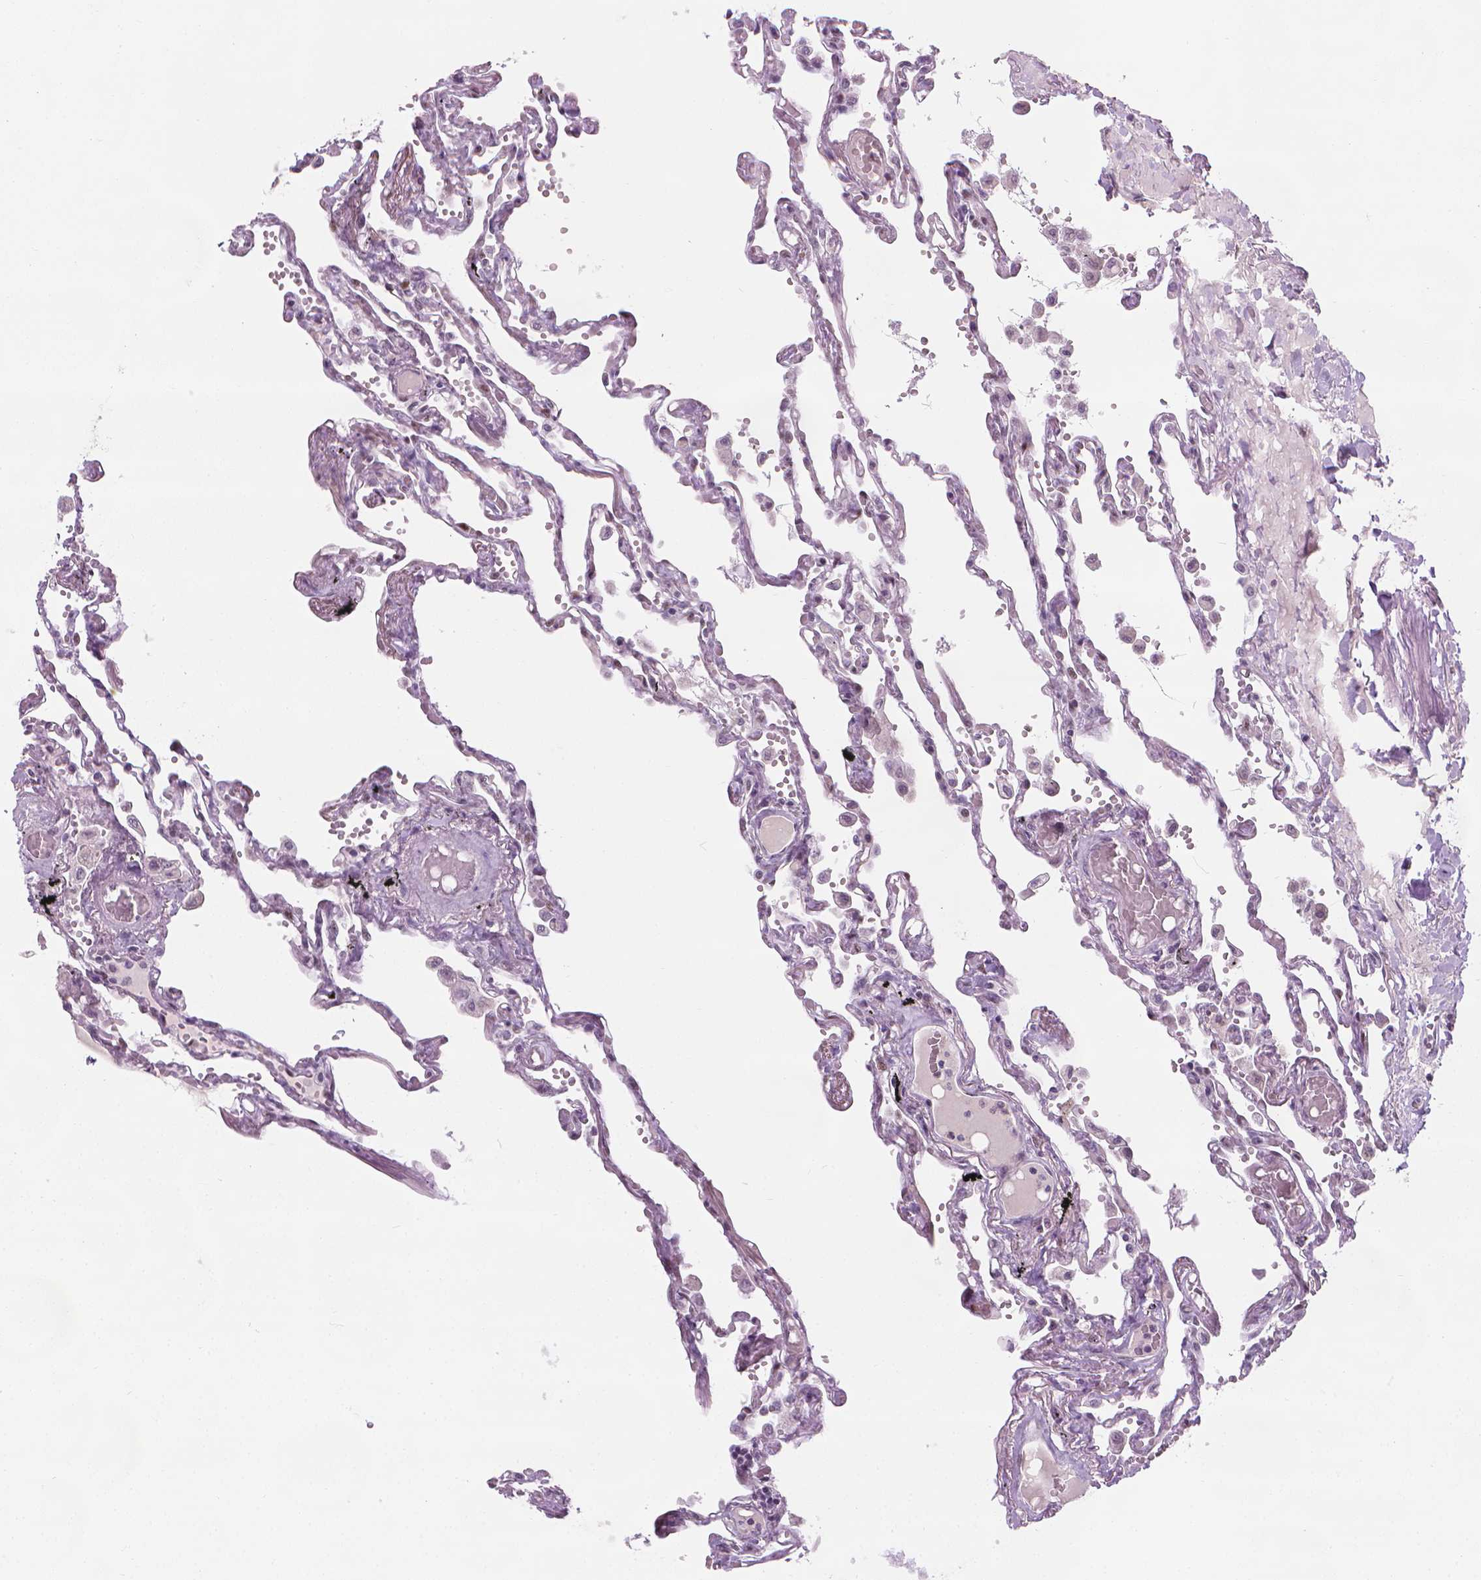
{"staining": {"intensity": "negative", "quantity": "none", "location": "none"}, "tissue": "lung", "cell_type": "Alveolar cells", "image_type": "normal", "snomed": [{"axis": "morphology", "description": "Normal tissue, NOS"}, {"axis": "morphology", "description": "Adenocarcinoma, NOS"}, {"axis": "topography", "description": "Cartilage tissue"}, {"axis": "topography", "description": "Lung"}], "caption": "DAB (3,3'-diaminobenzidine) immunohistochemical staining of unremarkable lung shows no significant positivity in alveolar cells.", "gene": "CDKN1C", "patient": {"sex": "female", "age": 67}}